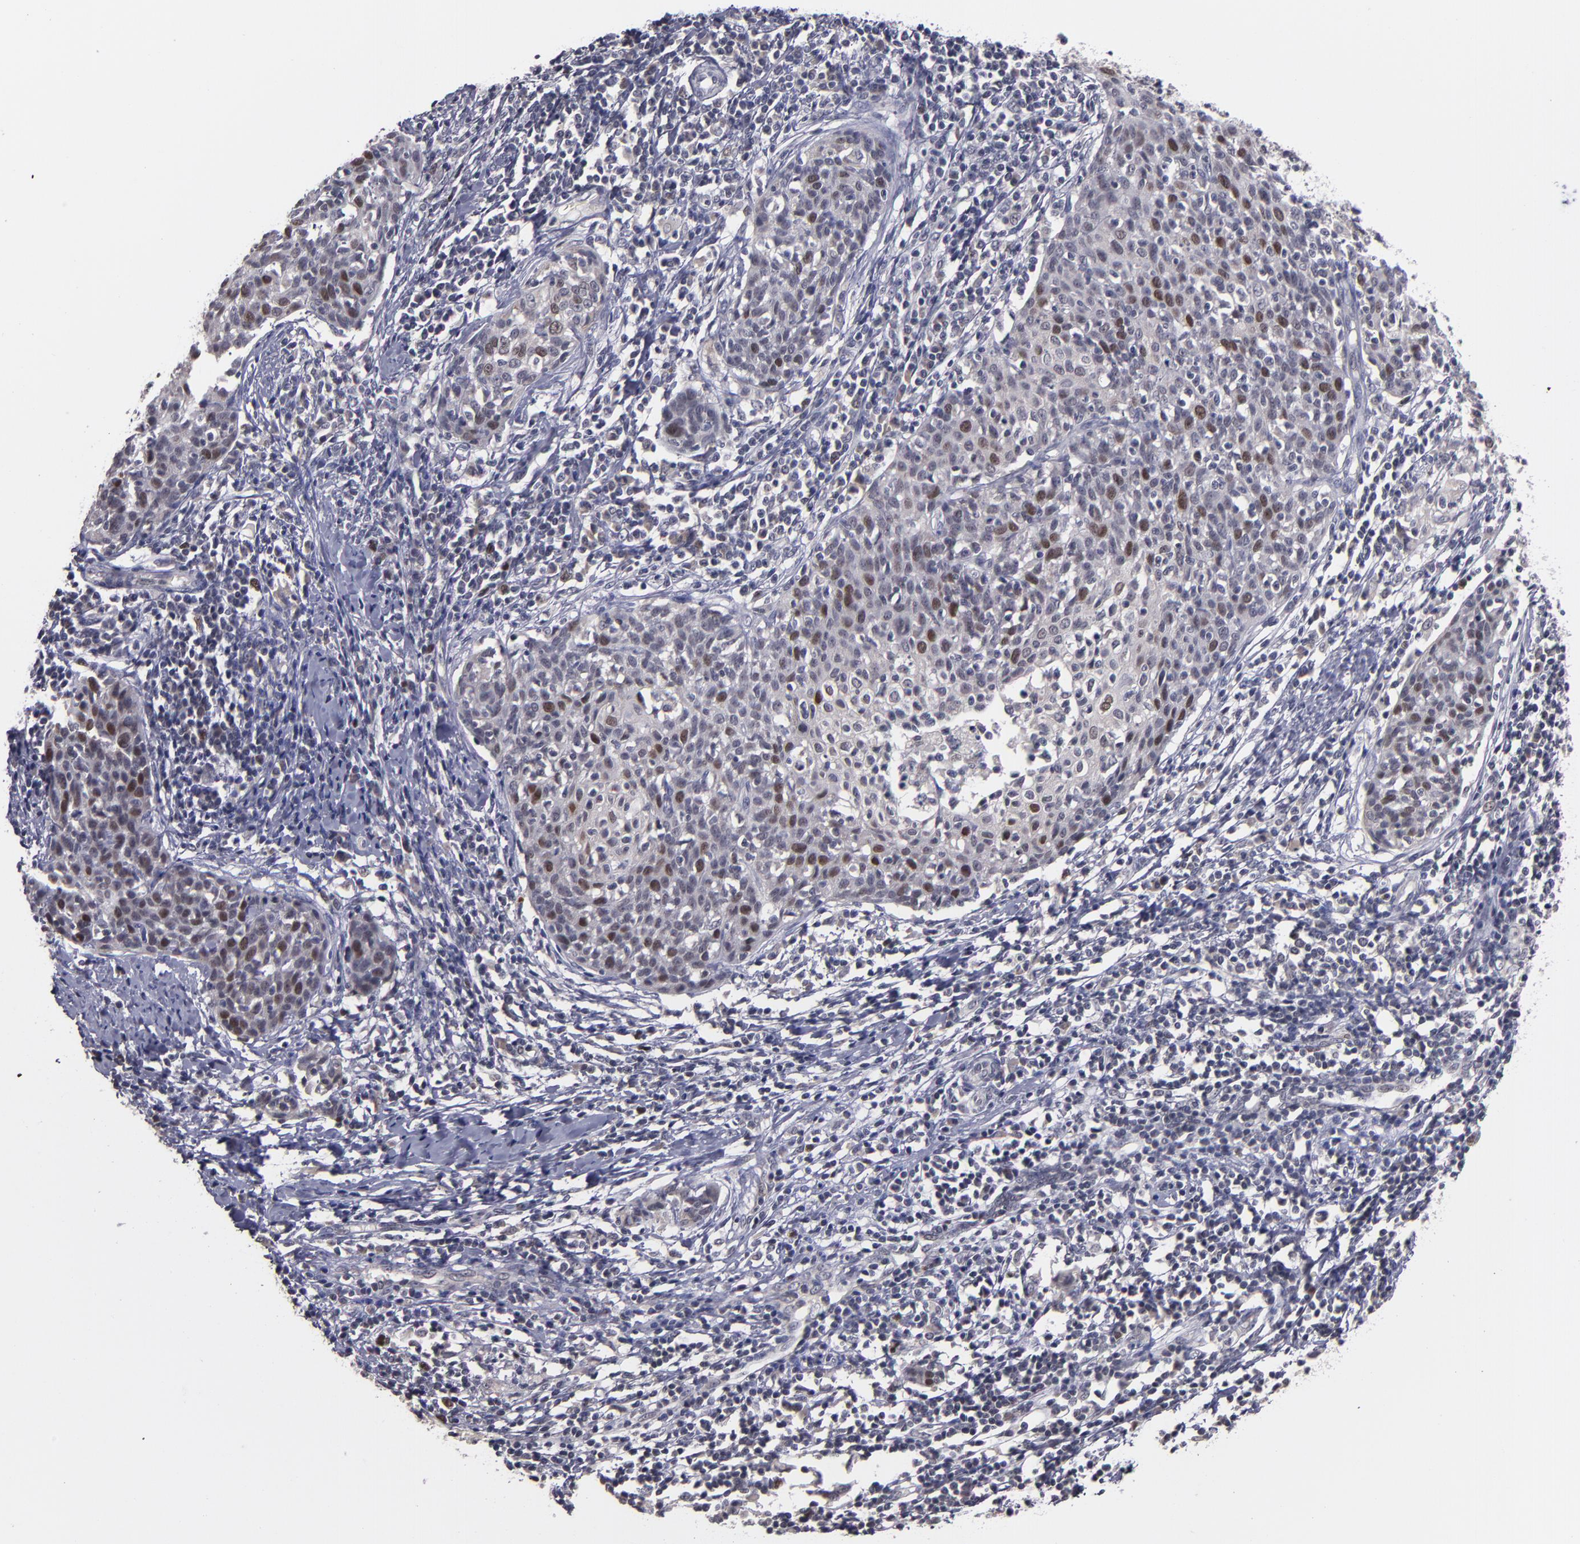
{"staining": {"intensity": "moderate", "quantity": "25%-75%", "location": "nuclear"}, "tissue": "cervical cancer", "cell_type": "Tumor cells", "image_type": "cancer", "snomed": [{"axis": "morphology", "description": "Squamous cell carcinoma, NOS"}, {"axis": "topography", "description": "Cervix"}], "caption": "Immunohistochemistry of human squamous cell carcinoma (cervical) shows medium levels of moderate nuclear positivity in approximately 25%-75% of tumor cells.", "gene": "CDC7", "patient": {"sex": "female", "age": 38}}